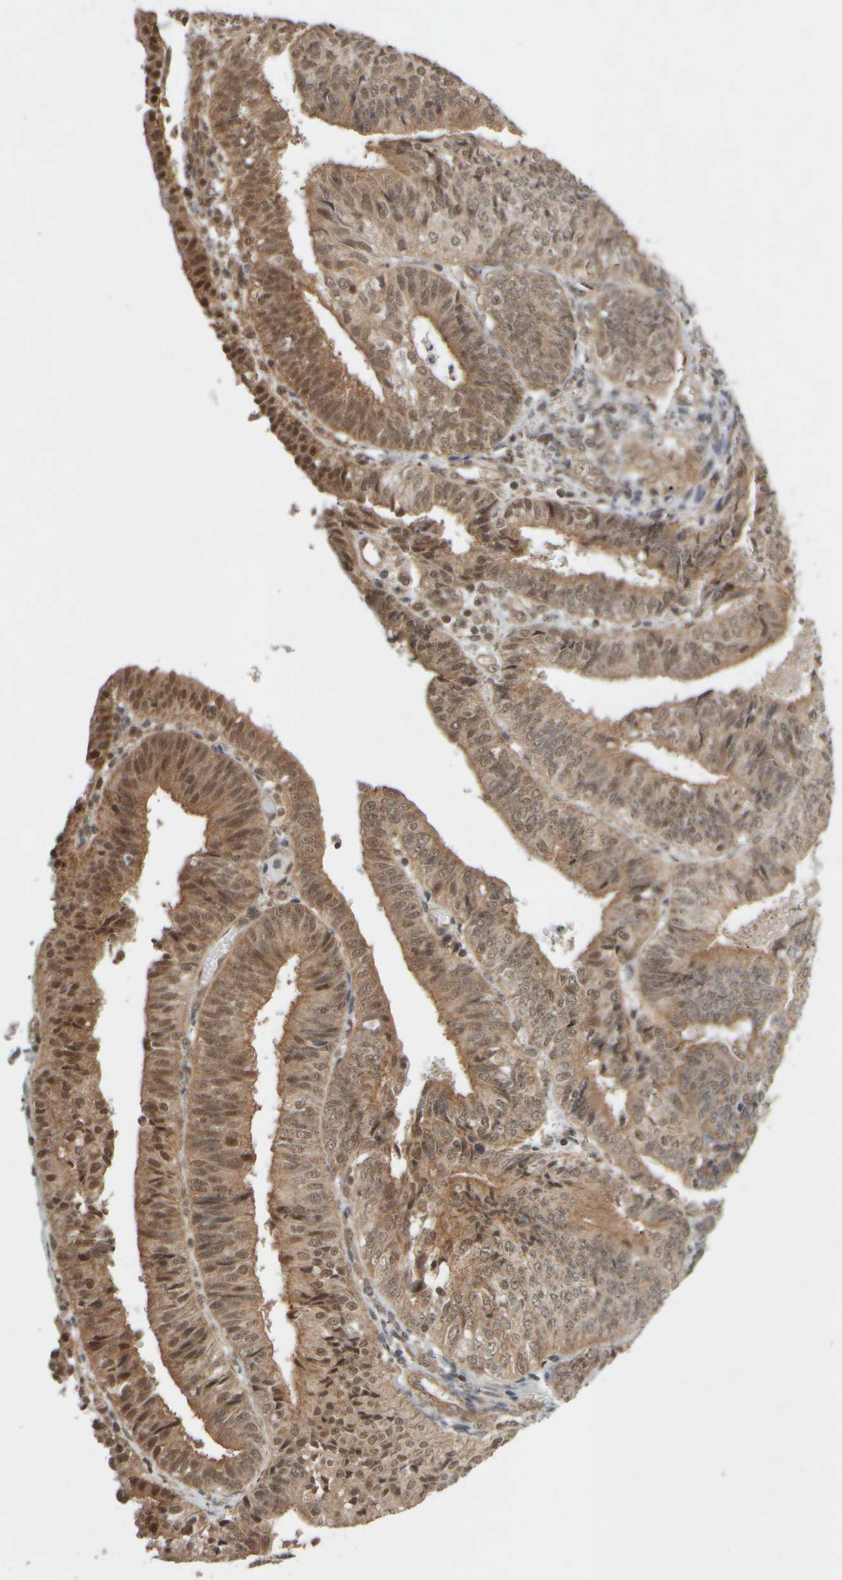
{"staining": {"intensity": "moderate", "quantity": ">75%", "location": "cytoplasmic/membranous,nuclear"}, "tissue": "endometrial cancer", "cell_type": "Tumor cells", "image_type": "cancer", "snomed": [{"axis": "morphology", "description": "Adenocarcinoma, NOS"}, {"axis": "topography", "description": "Endometrium"}], "caption": "Endometrial adenocarcinoma tissue reveals moderate cytoplasmic/membranous and nuclear positivity in approximately >75% of tumor cells", "gene": "SYNRG", "patient": {"sex": "female", "age": 58}}